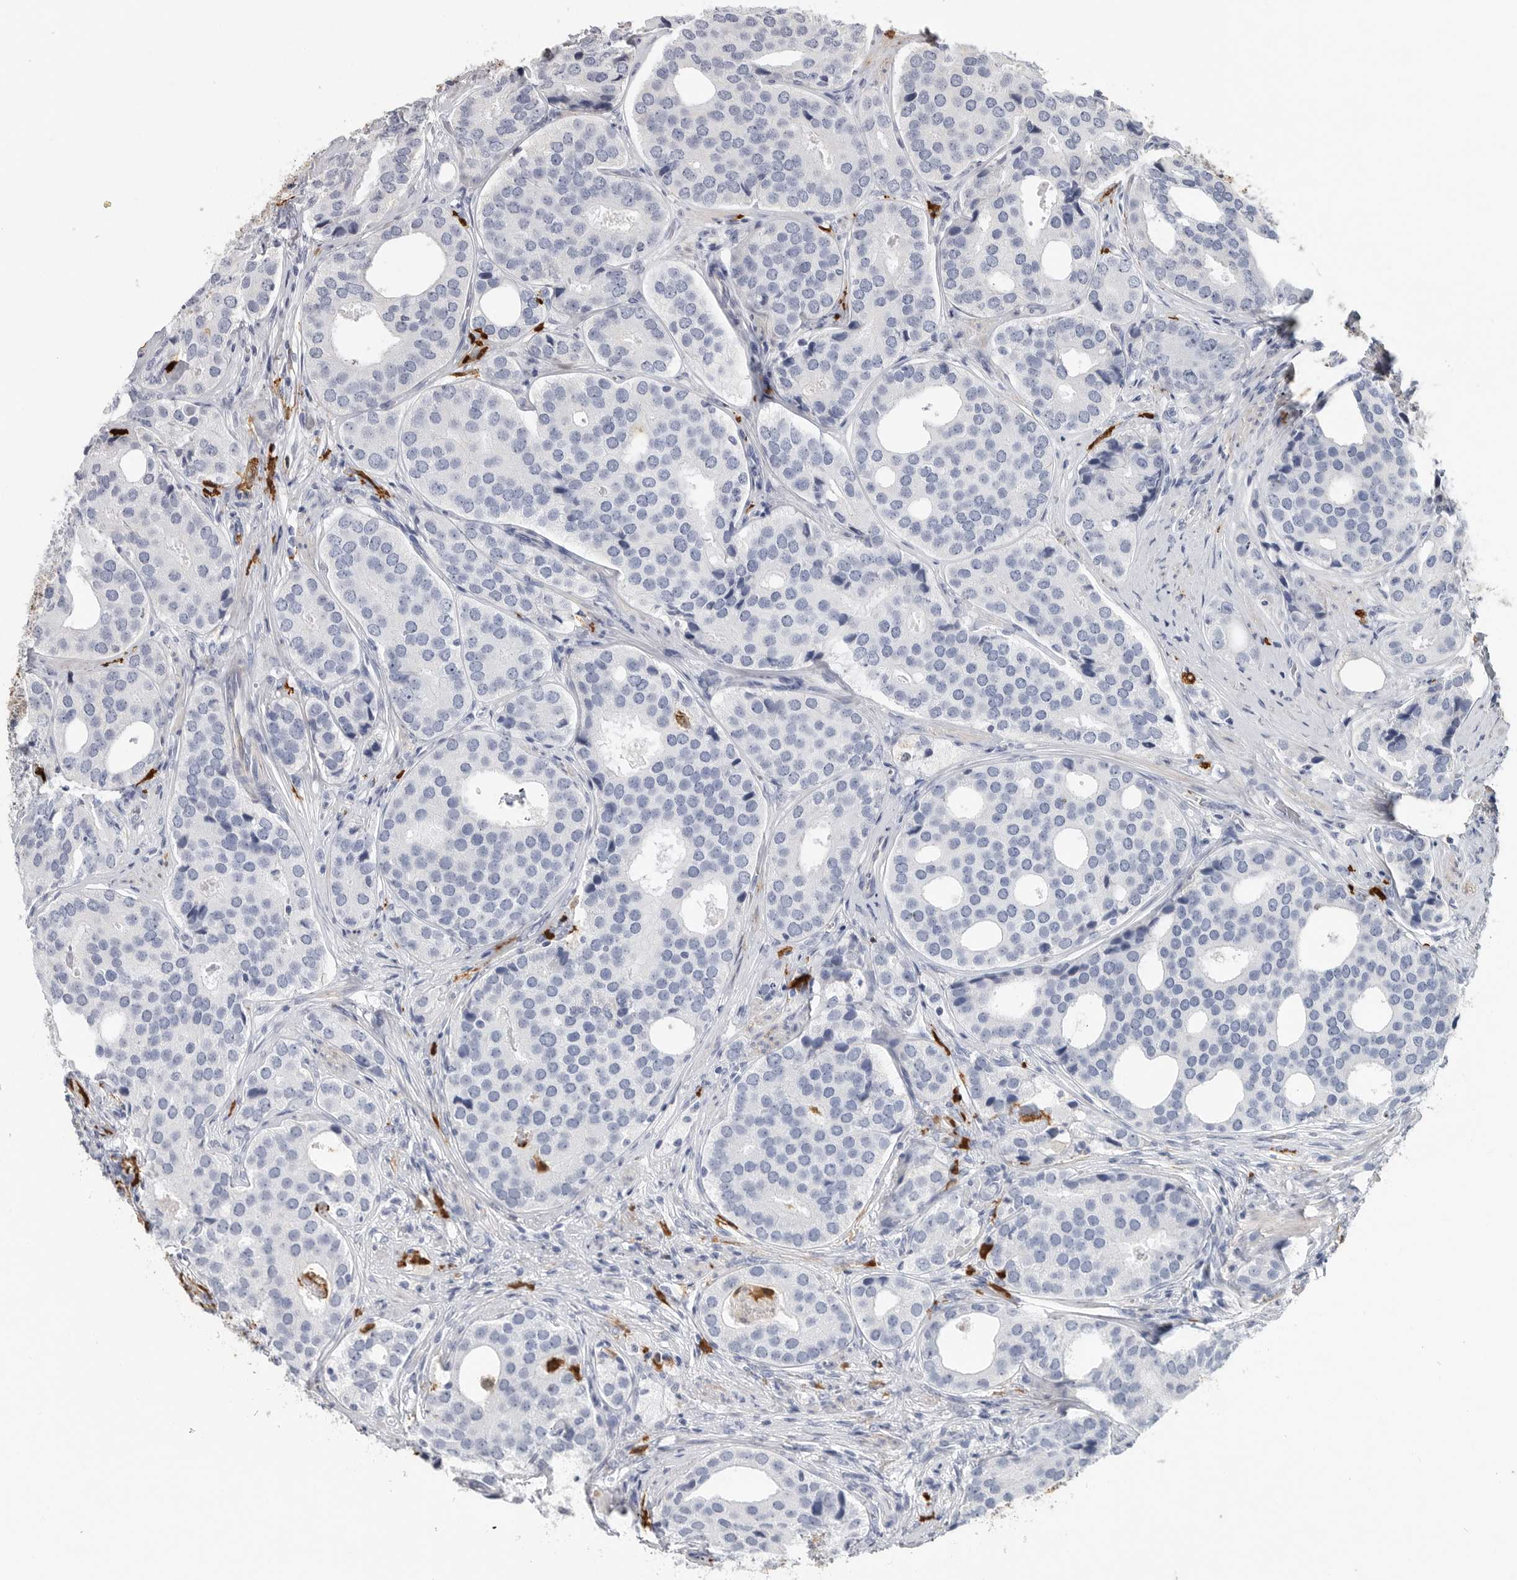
{"staining": {"intensity": "negative", "quantity": "none", "location": "none"}, "tissue": "prostate cancer", "cell_type": "Tumor cells", "image_type": "cancer", "snomed": [{"axis": "morphology", "description": "Adenocarcinoma, High grade"}, {"axis": "topography", "description": "Prostate"}], "caption": "Tumor cells show no significant protein expression in adenocarcinoma (high-grade) (prostate). (DAB immunohistochemistry with hematoxylin counter stain).", "gene": "CYB561D1", "patient": {"sex": "male", "age": 56}}